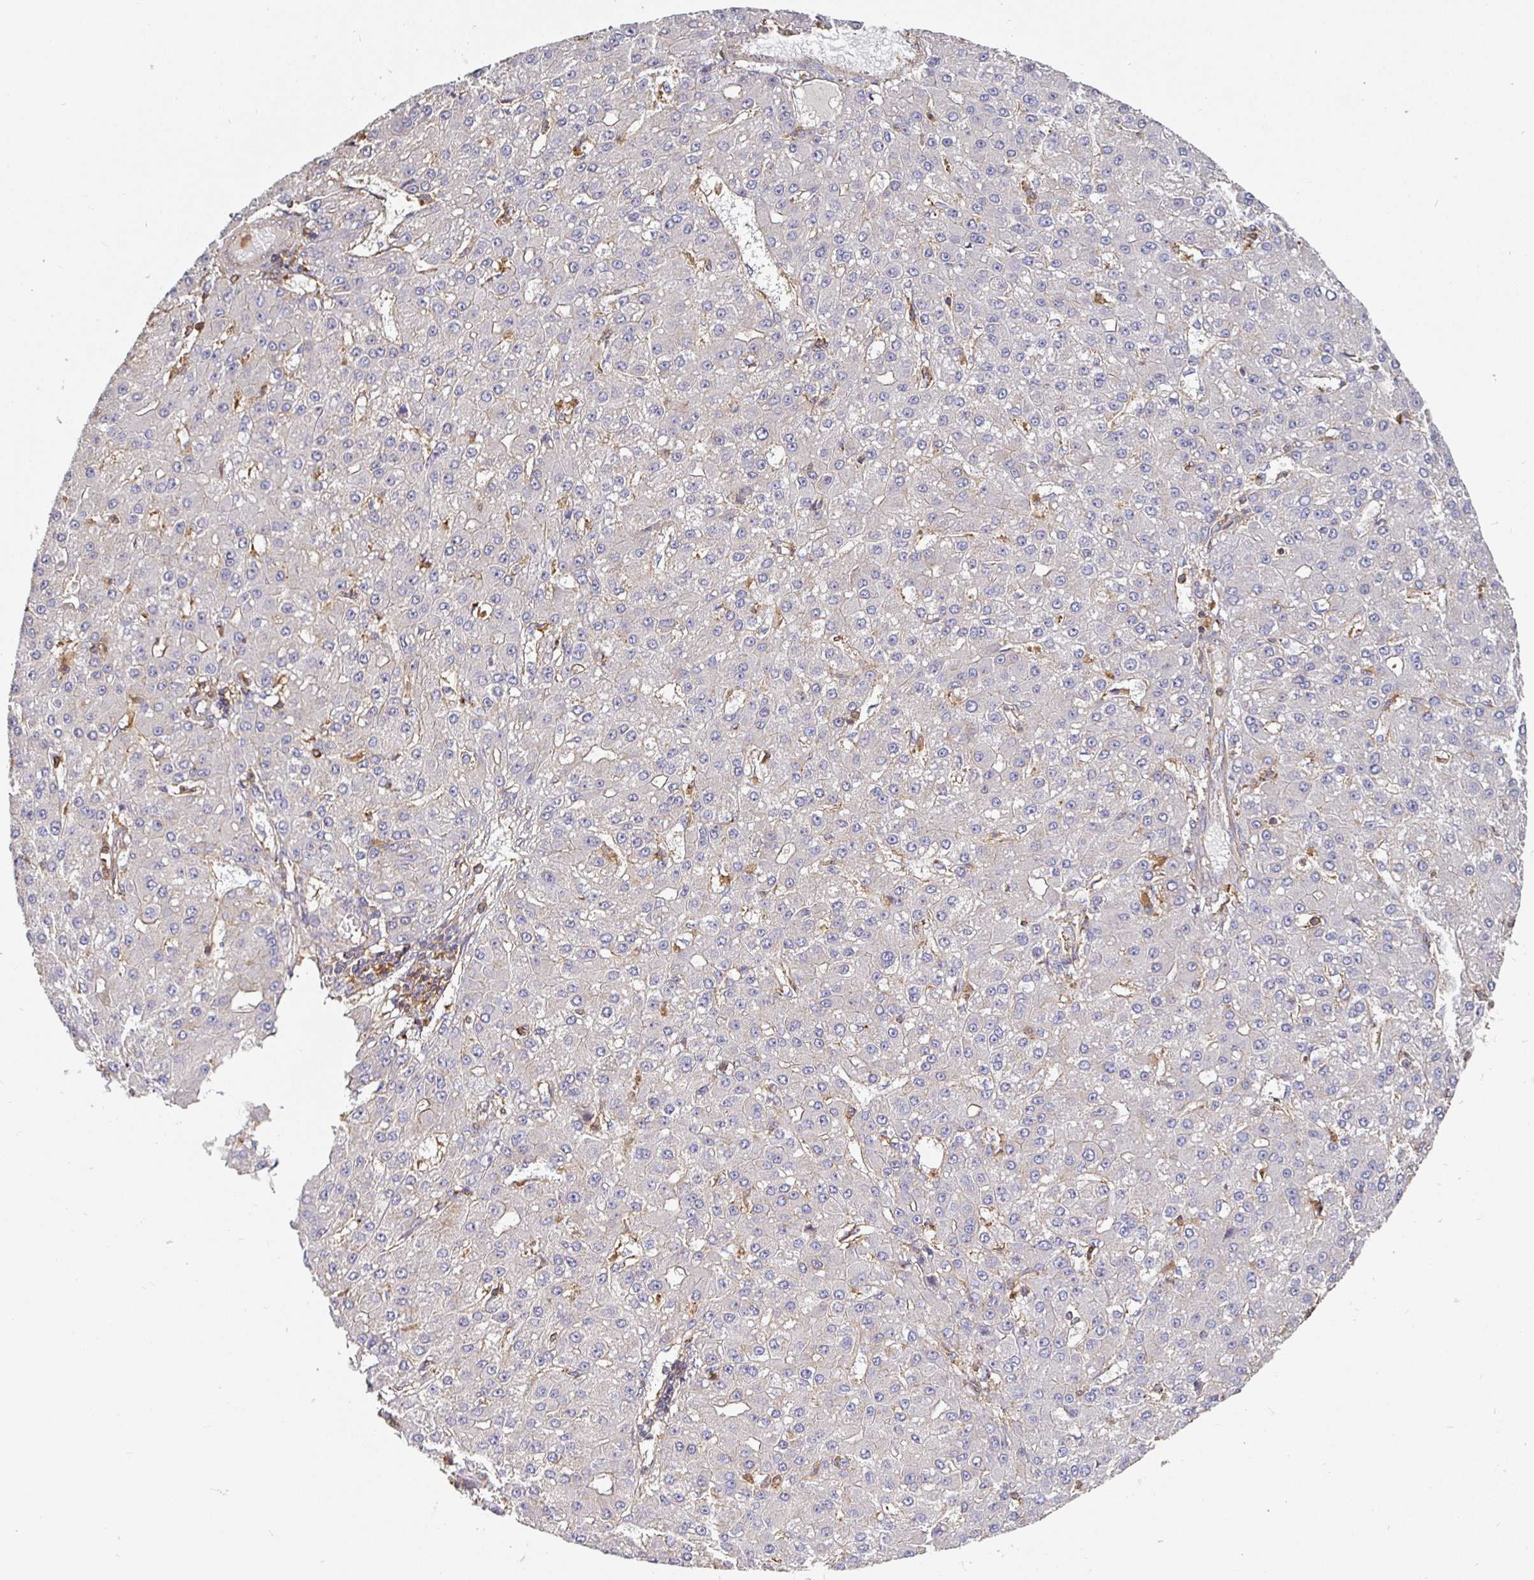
{"staining": {"intensity": "negative", "quantity": "none", "location": "none"}, "tissue": "liver cancer", "cell_type": "Tumor cells", "image_type": "cancer", "snomed": [{"axis": "morphology", "description": "Carcinoma, Hepatocellular, NOS"}, {"axis": "topography", "description": "Liver"}], "caption": "A histopathology image of liver cancer stained for a protein exhibits no brown staining in tumor cells.", "gene": "C1QTNF7", "patient": {"sex": "male", "age": 67}}